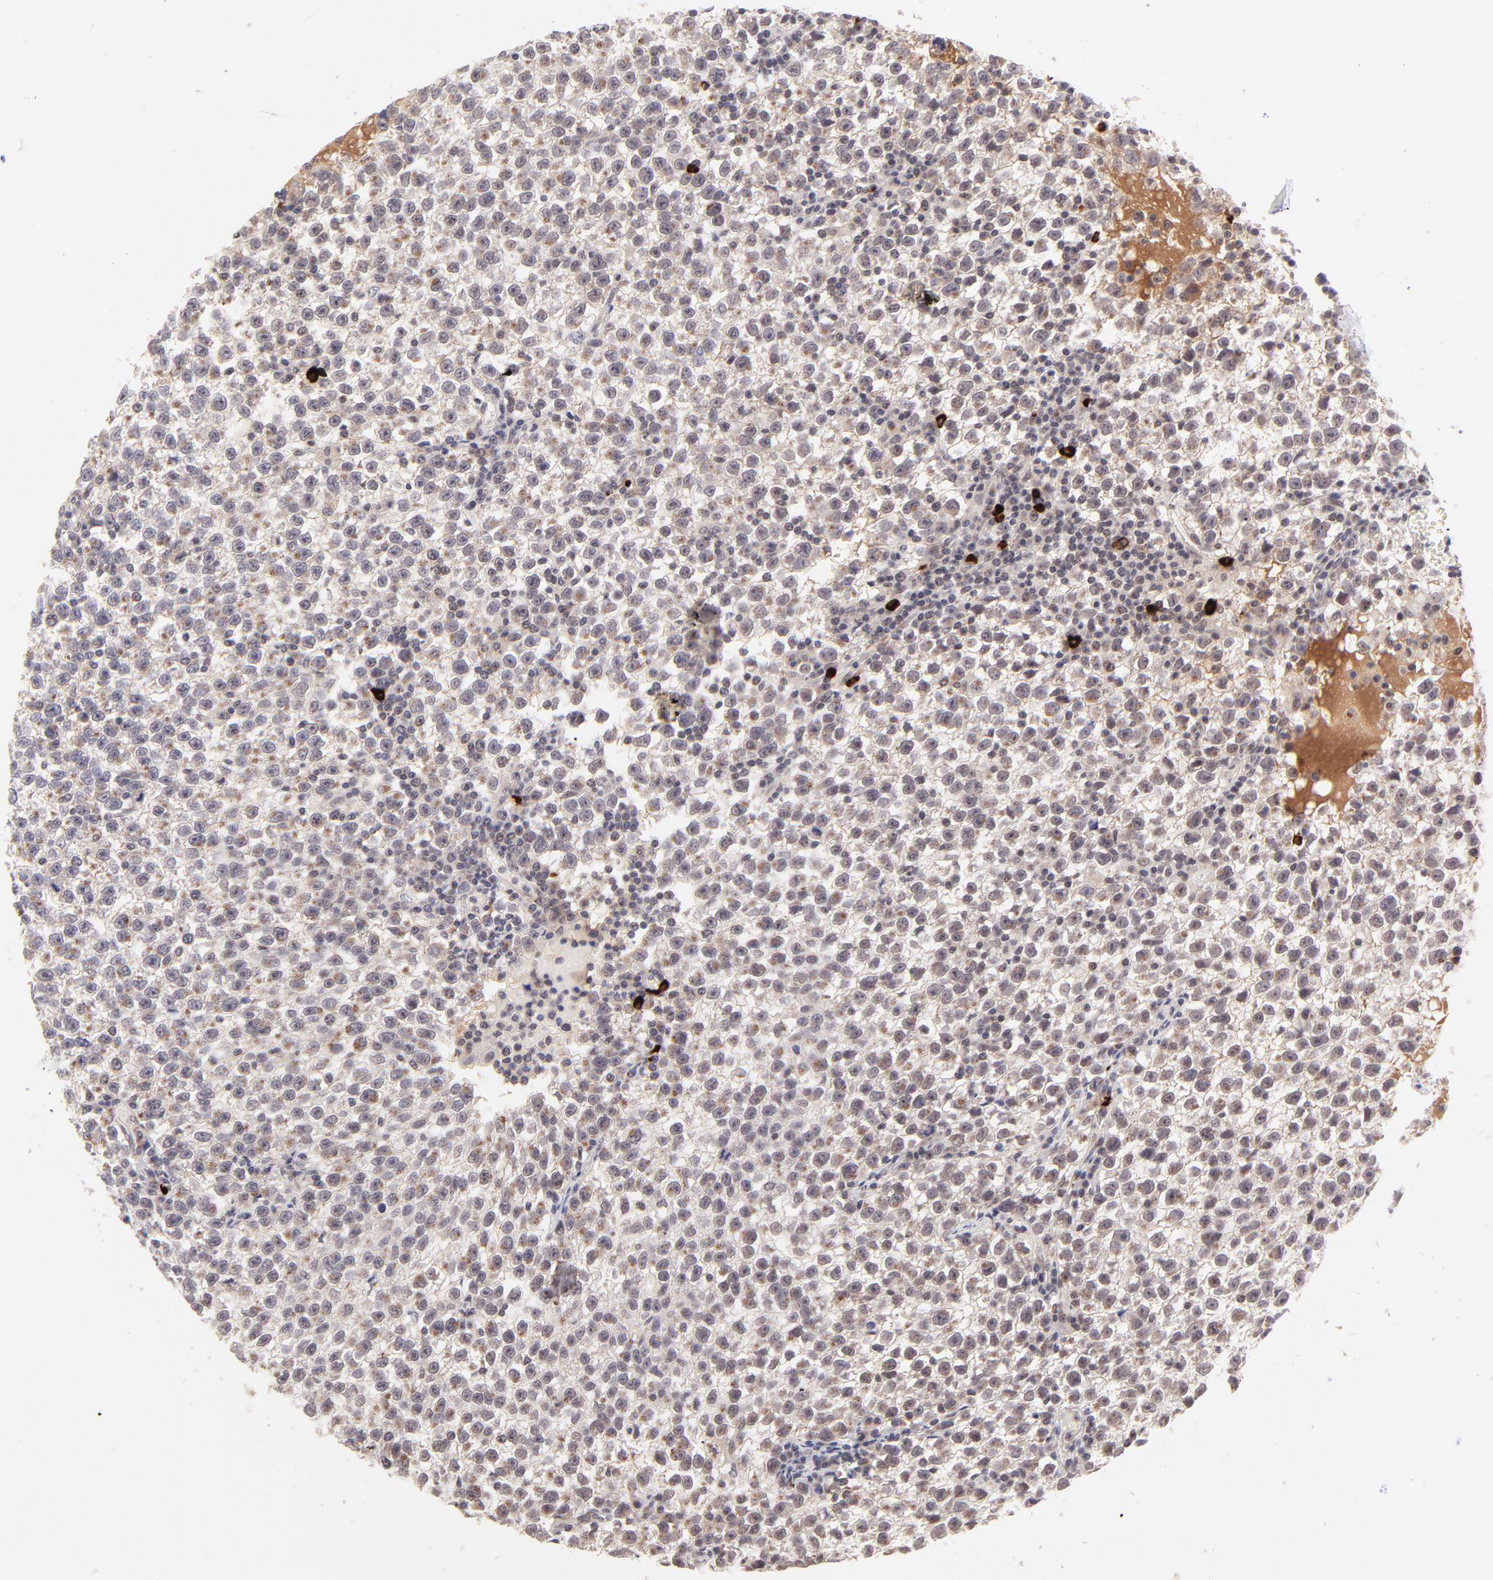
{"staining": {"intensity": "weak", "quantity": ">75%", "location": "cytoplasmic/membranous"}, "tissue": "testis cancer", "cell_type": "Tumor cells", "image_type": "cancer", "snomed": [{"axis": "morphology", "description": "Seminoma, NOS"}, {"axis": "topography", "description": "Testis"}], "caption": "Testis seminoma stained with immunohistochemistry displays weak cytoplasmic/membranous staining in approximately >75% of tumor cells.", "gene": "MED12", "patient": {"sex": "male", "age": 35}}